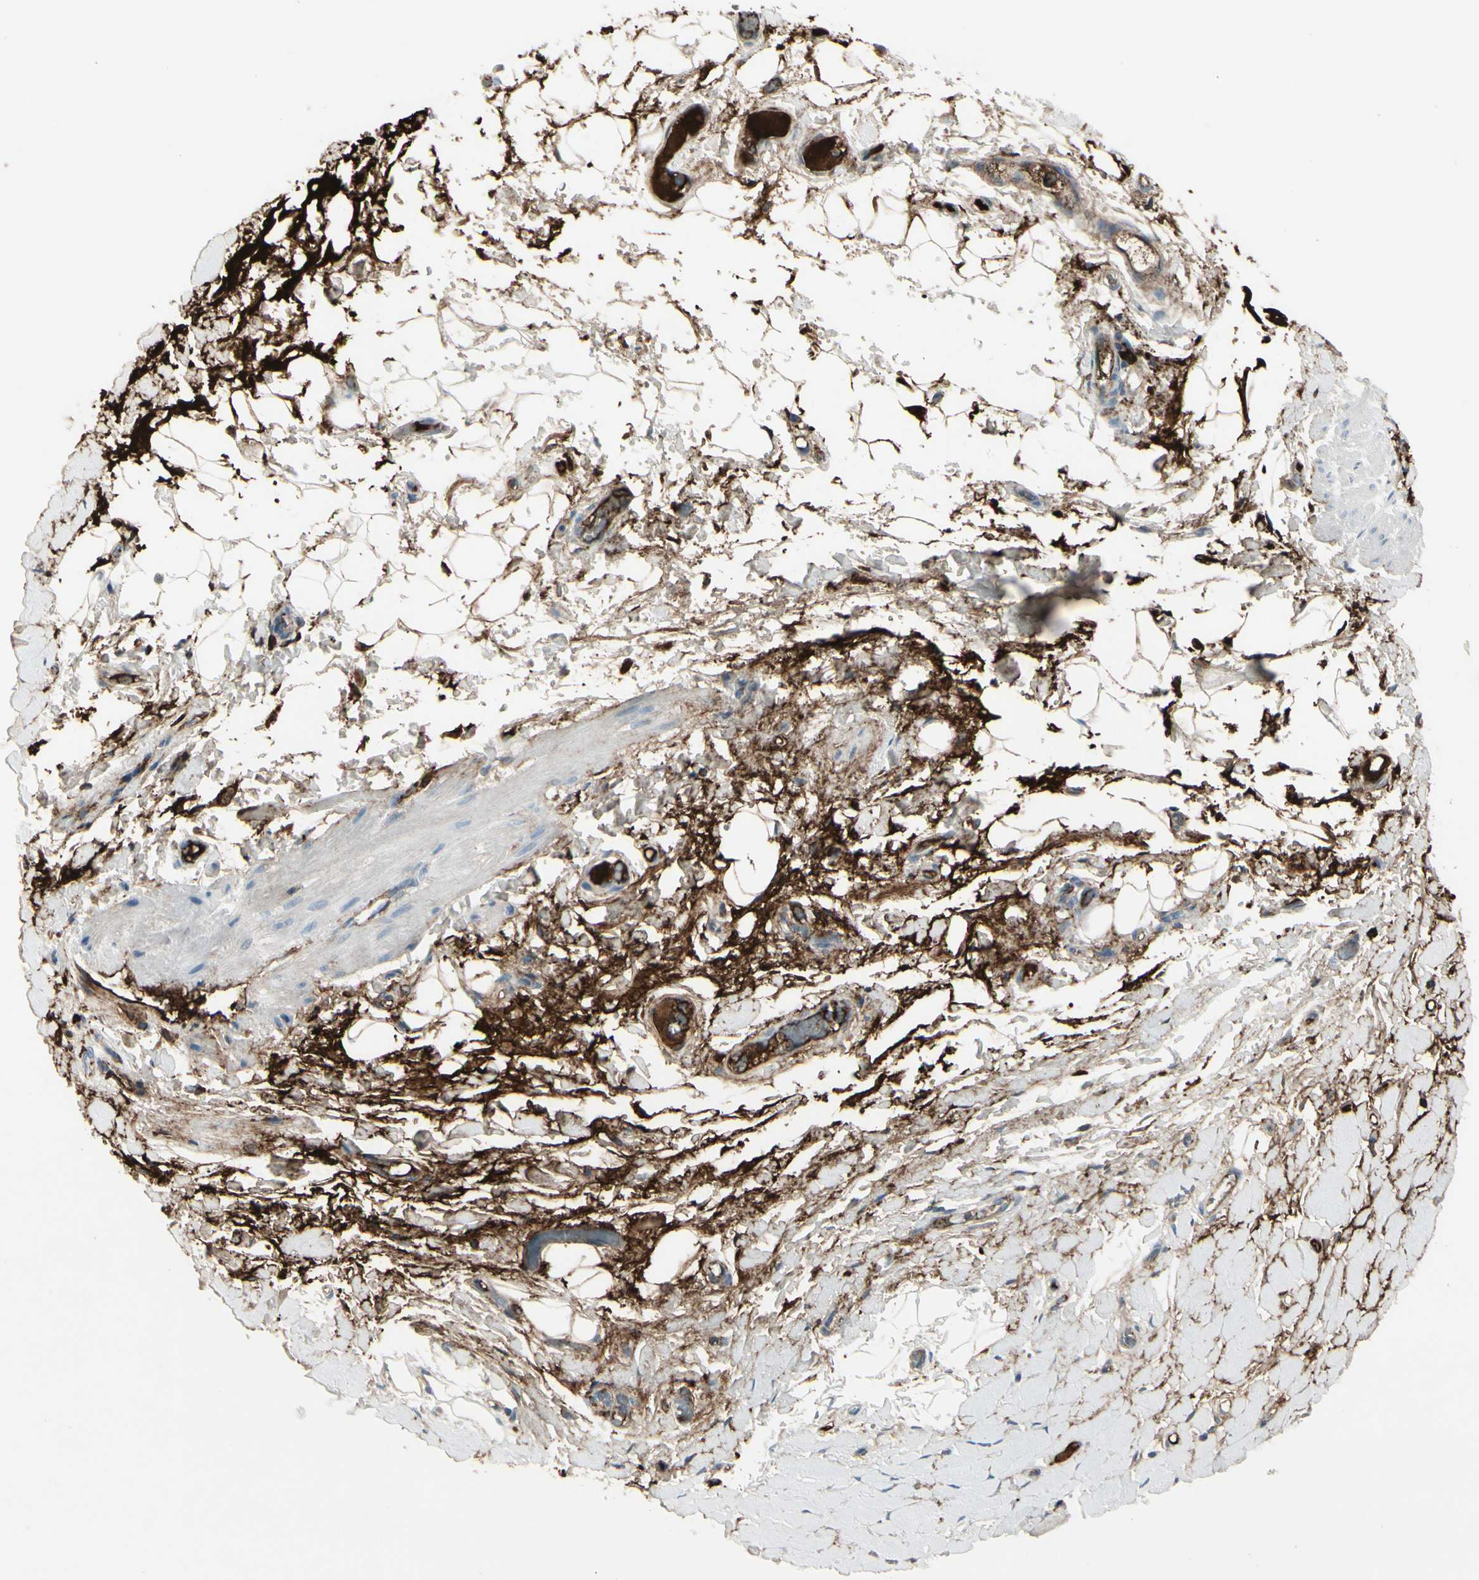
{"staining": {"intensity": "negative", "quantity": "none", "location": "none"}, "tissue": "adipose tissue", "cell_type": "Adipocytes", "image_type": "normal", "snomed": [{"axis": "morphology", "description": "Normal tissue, NOS"}, {"axis": "morphology", "description": "Adenocarcinoma, NOS"}, {"axis": "topography", "description": "Esophagus"}], "caption": "Immunohistochemistry photomicrograph of benign human adipose tissue stained for a protein (brown), which displays no staining in adipocytes.", "gene": "IGHG1", "patient": {"sex": "male", "age": 62}}